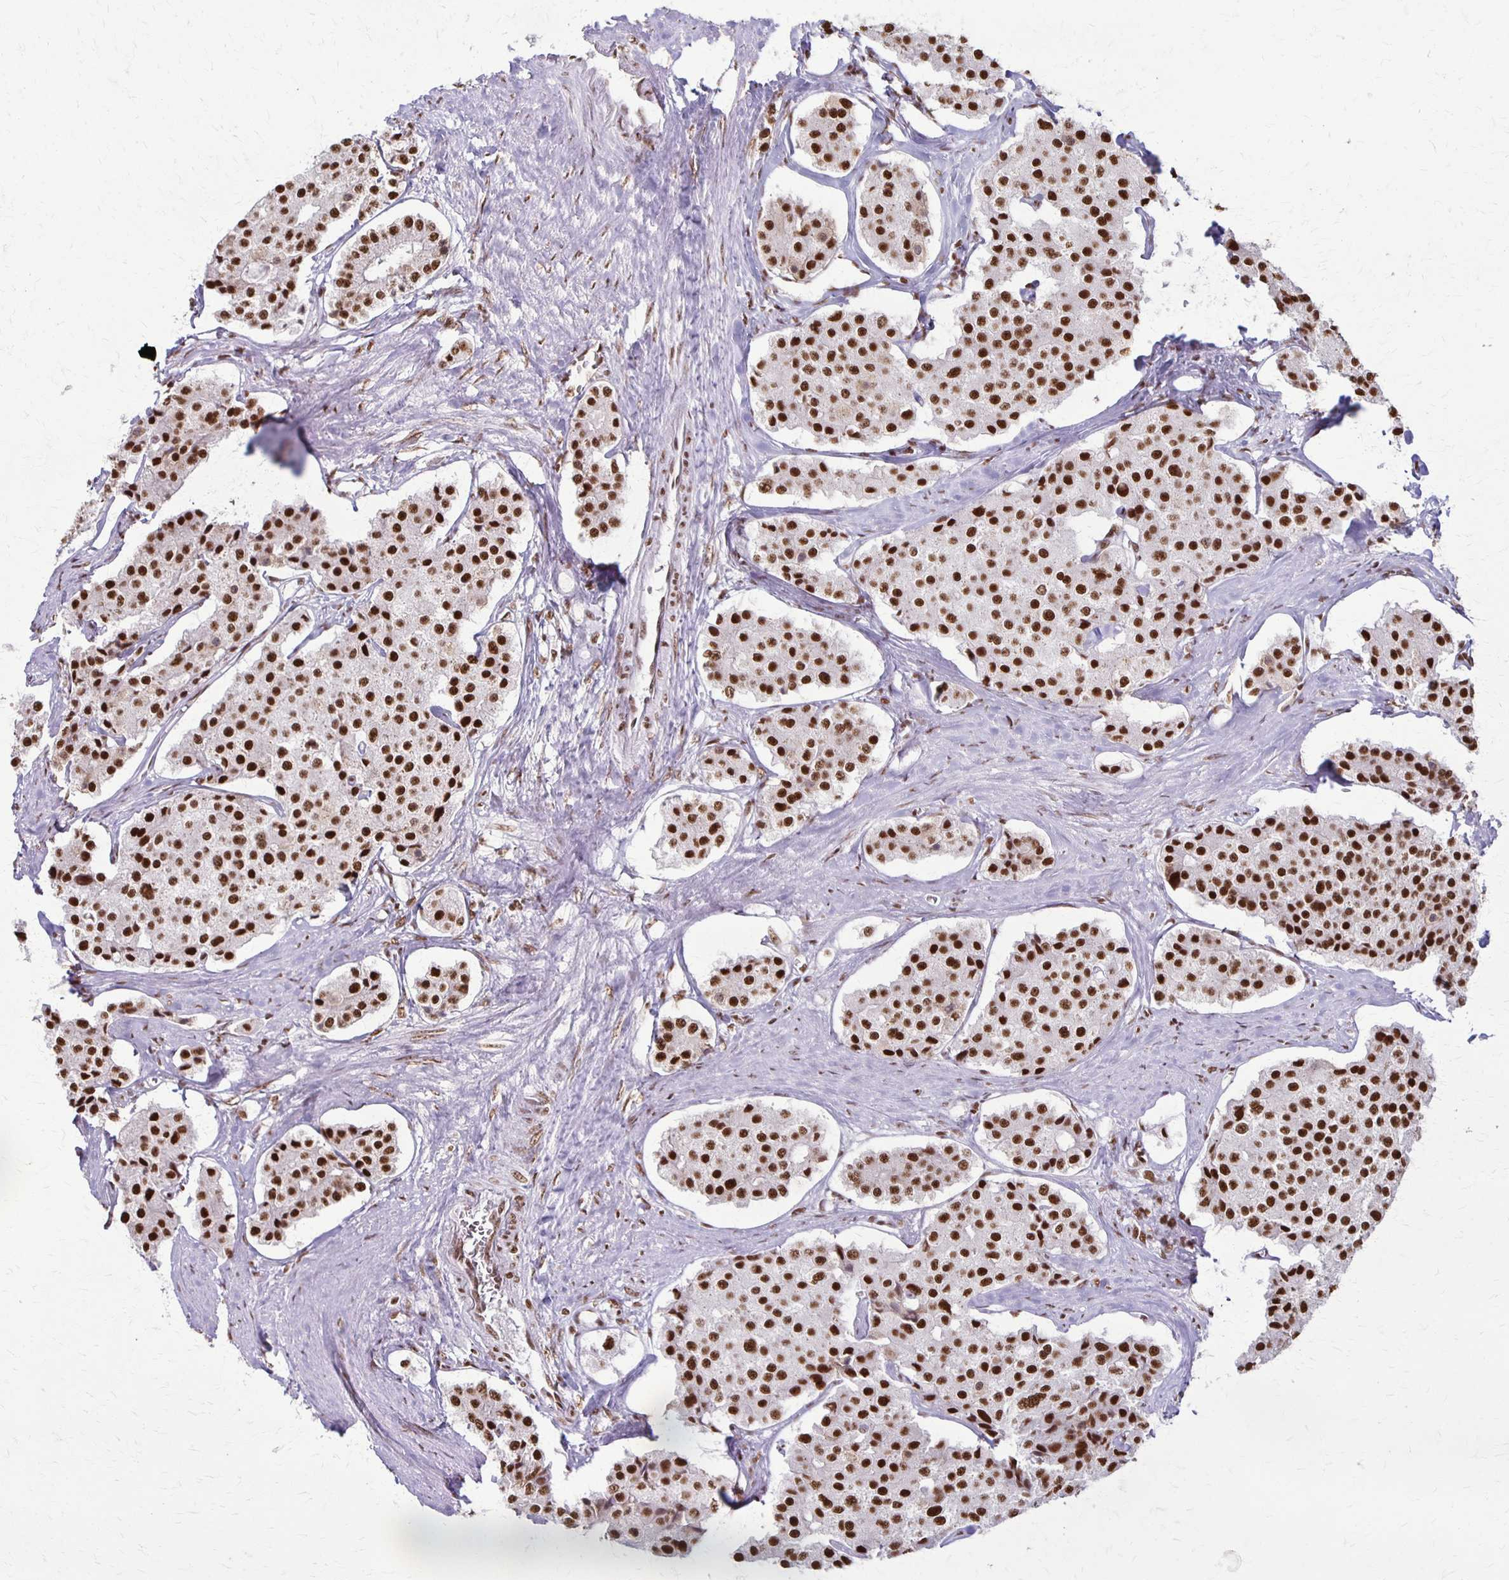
{"staining": {"intensity": "strong", "quantity": ">75%", "location": "nuclear"}, "tissue": "carcinoid", "cell_type": "Tumor cells", "image_type": "cancer", "snomed": [{"axis": "morphology", "description": "Carcinoid, malignant, NOS"}, {"axis": "topography", "description": "Small intestine"}], "caption": "Carcinoid stained with a brown dye shows strong nuclear positive staining in approximately >75% of tumor cells.", "gene": "XRCC6", "patient": {"sex": "female", "age": 65}}